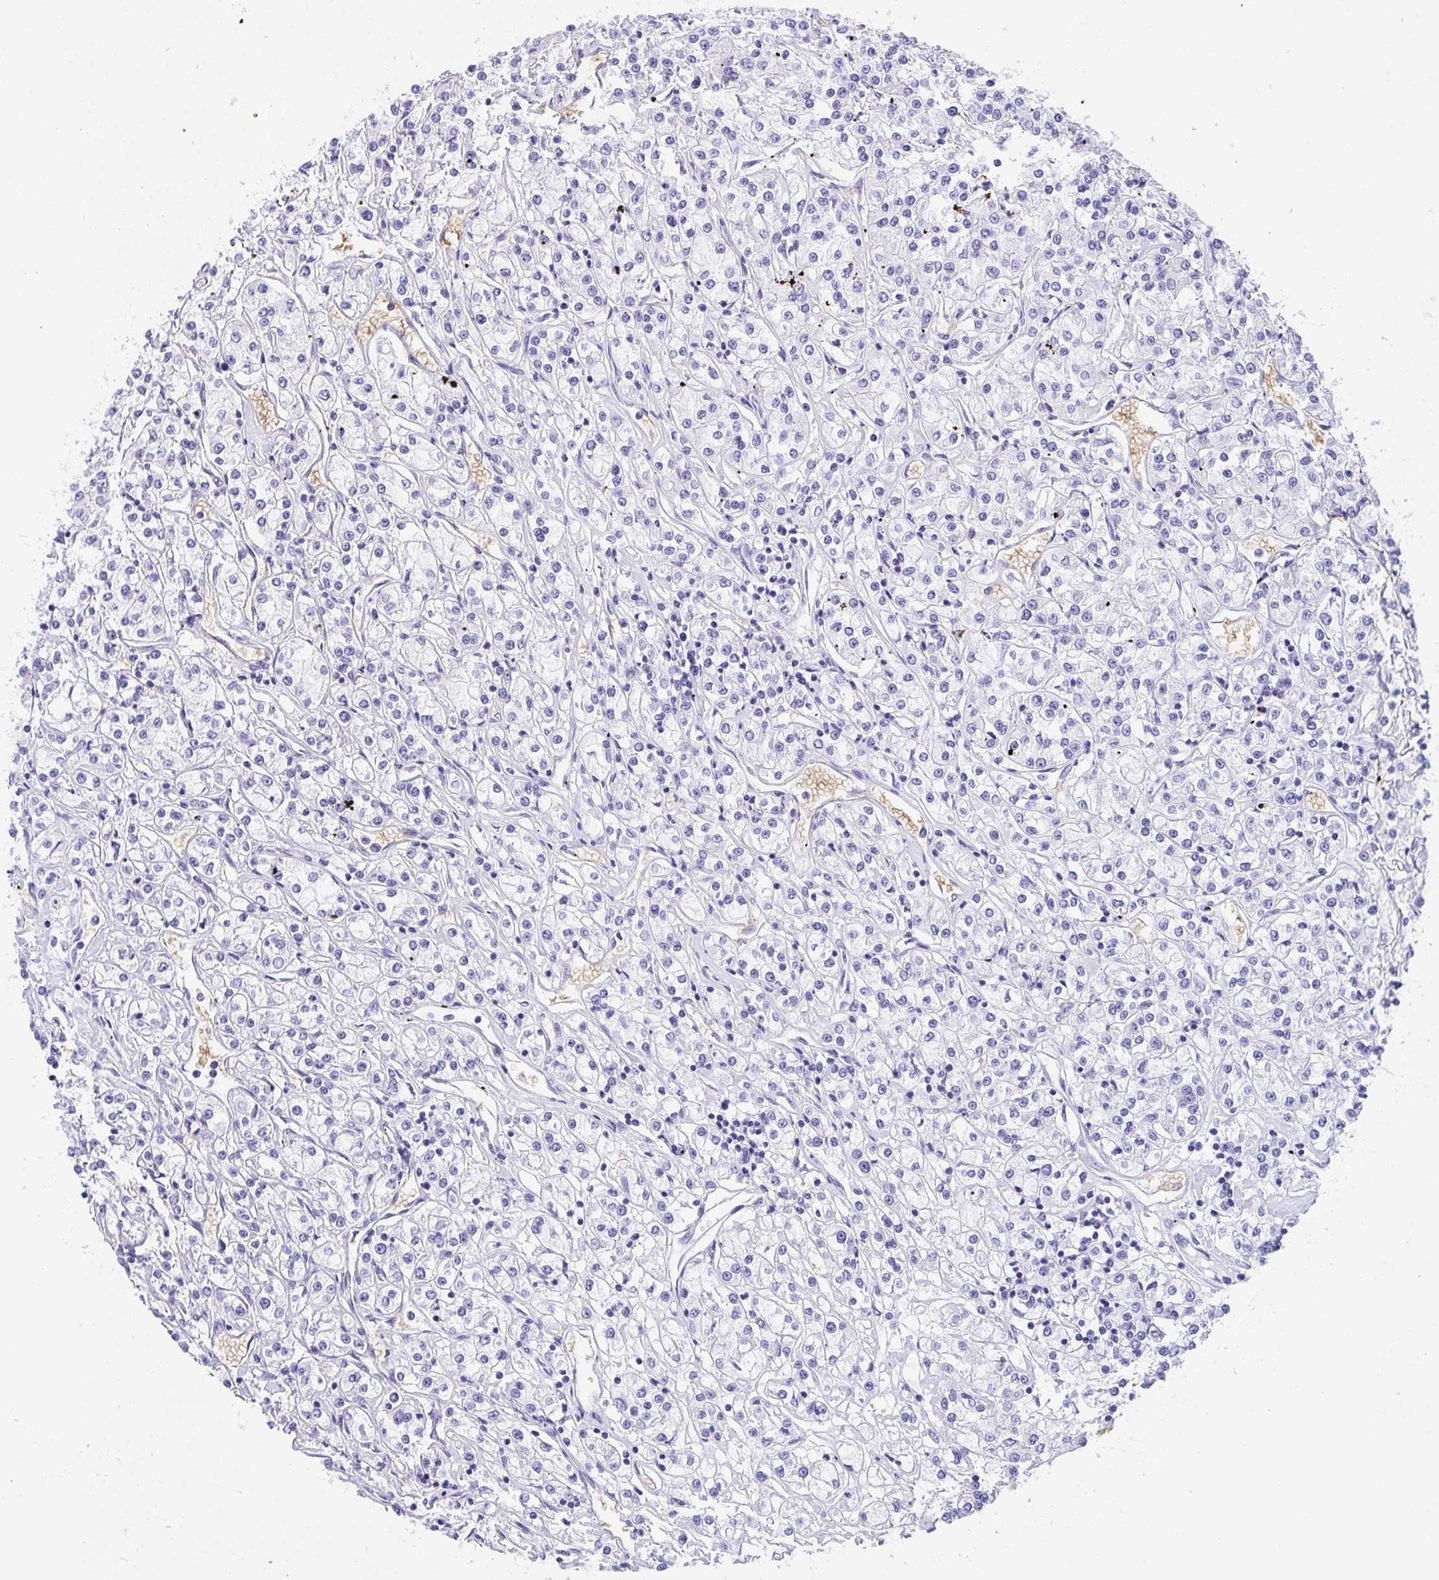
{"staining": {"intensity": "negative", "quantity": "none", "location": "none"}, "tissue": "renal cancer", "cell_type": "Tumor cells", "image_type": "cancer", "snomed": [{"axis": "morphology", "description": "Adenocarcinoma, NOS"}, {"axis": "topography", "description": "Kidney"}], "caption": "There is no significant expression in tumor cells of renal cancer.", "gene": "ANK1", "patient": {"sex": "female", "age": 59}}